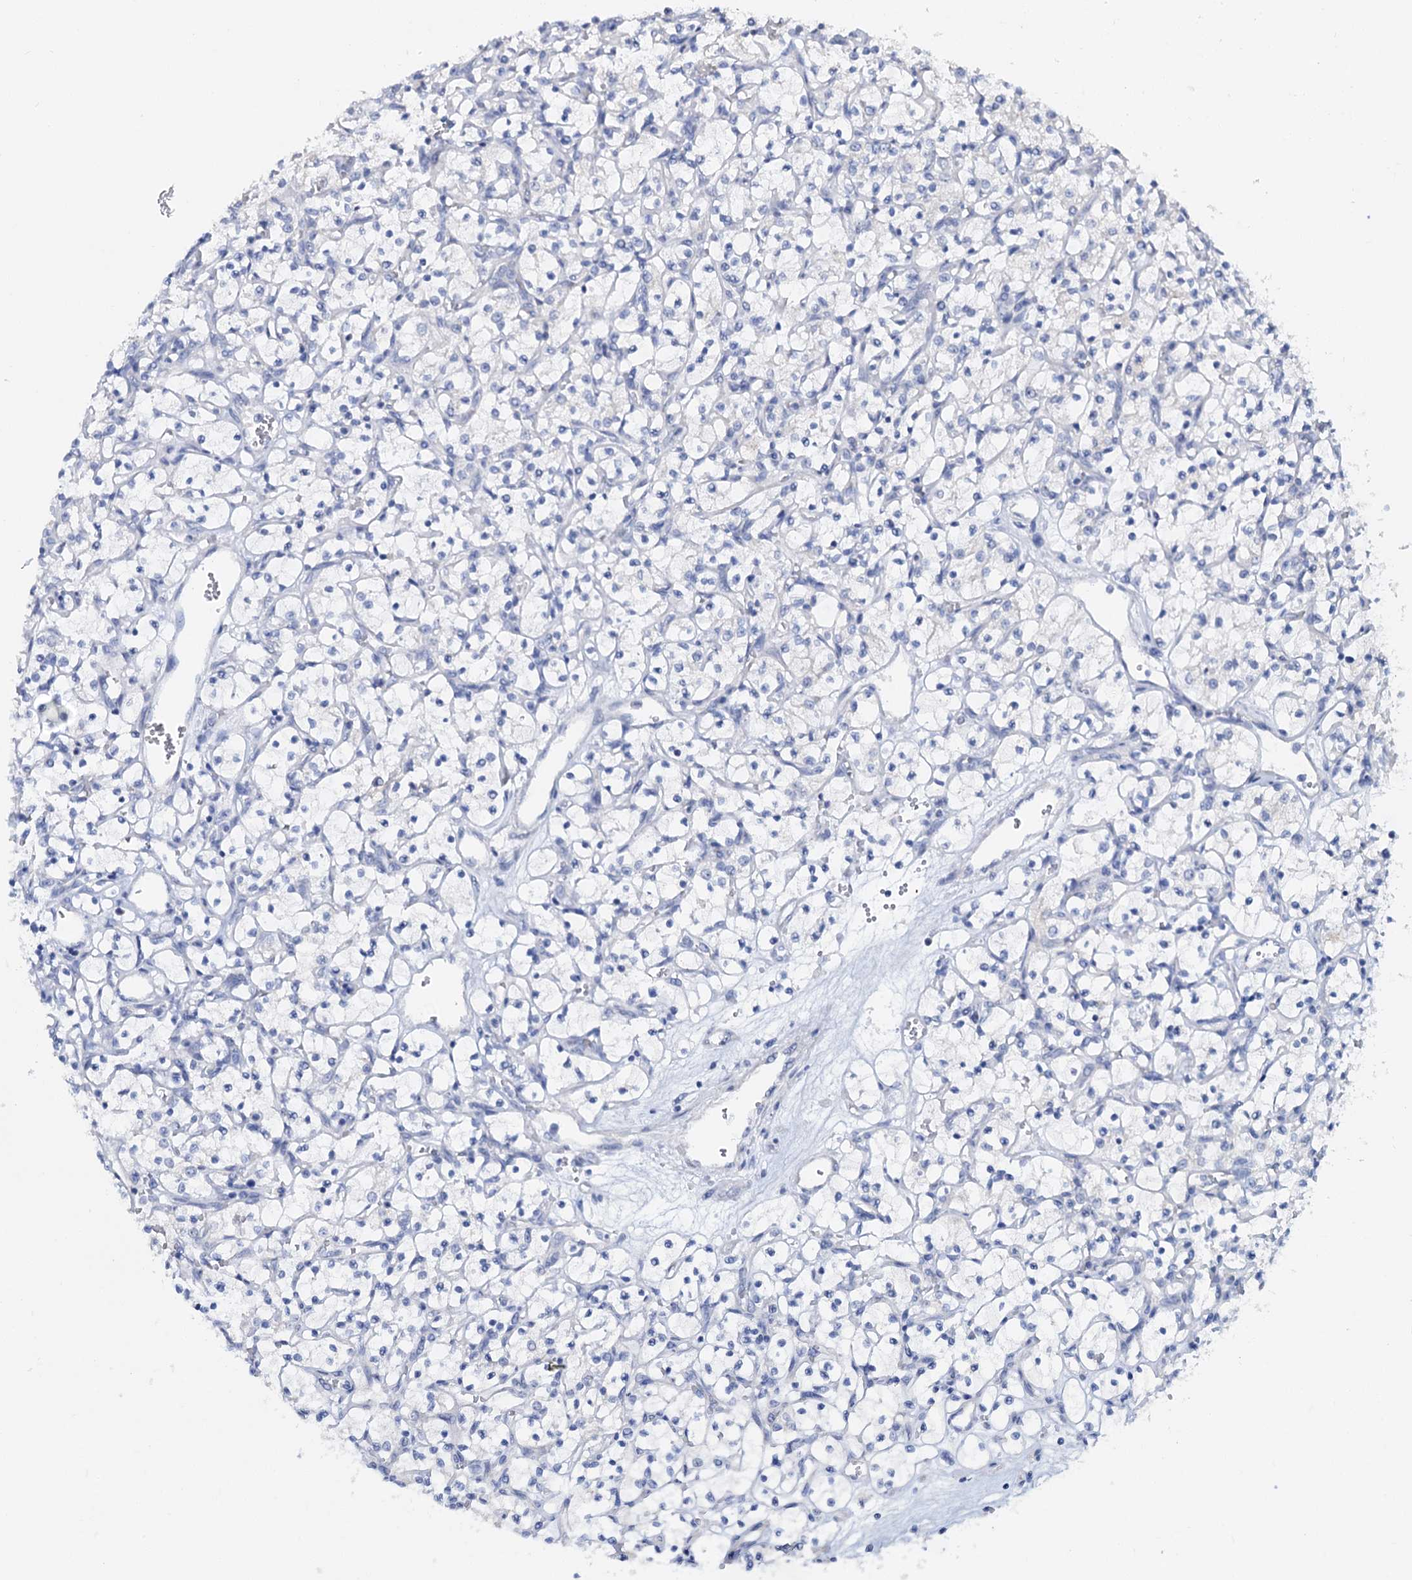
{"staining": {"intensity": "negative", "quantity": "none", "location": "none"}, "tissue": "renal cancer", "cell_type": "Tumor cells", "image_type": "cancer", "snomed": [{"axis": "morphology", "description": "Adenocarcinoma, NOS"}, {"axis": "topography", "description": "Kidney"}], "caption": "IHC photomicrograph of neoplastic tissue: renal cancer stained with DAB (3,3'-diaminobenzidine) exhibits no significant protein positivity in tumor cells. (DAB (3,3'-diaminobenzidine) IHC visualized using brightfield microscopy, high magnification).", "gene": "C2CD3", "patient": {"sex": "female", "age": 69}}